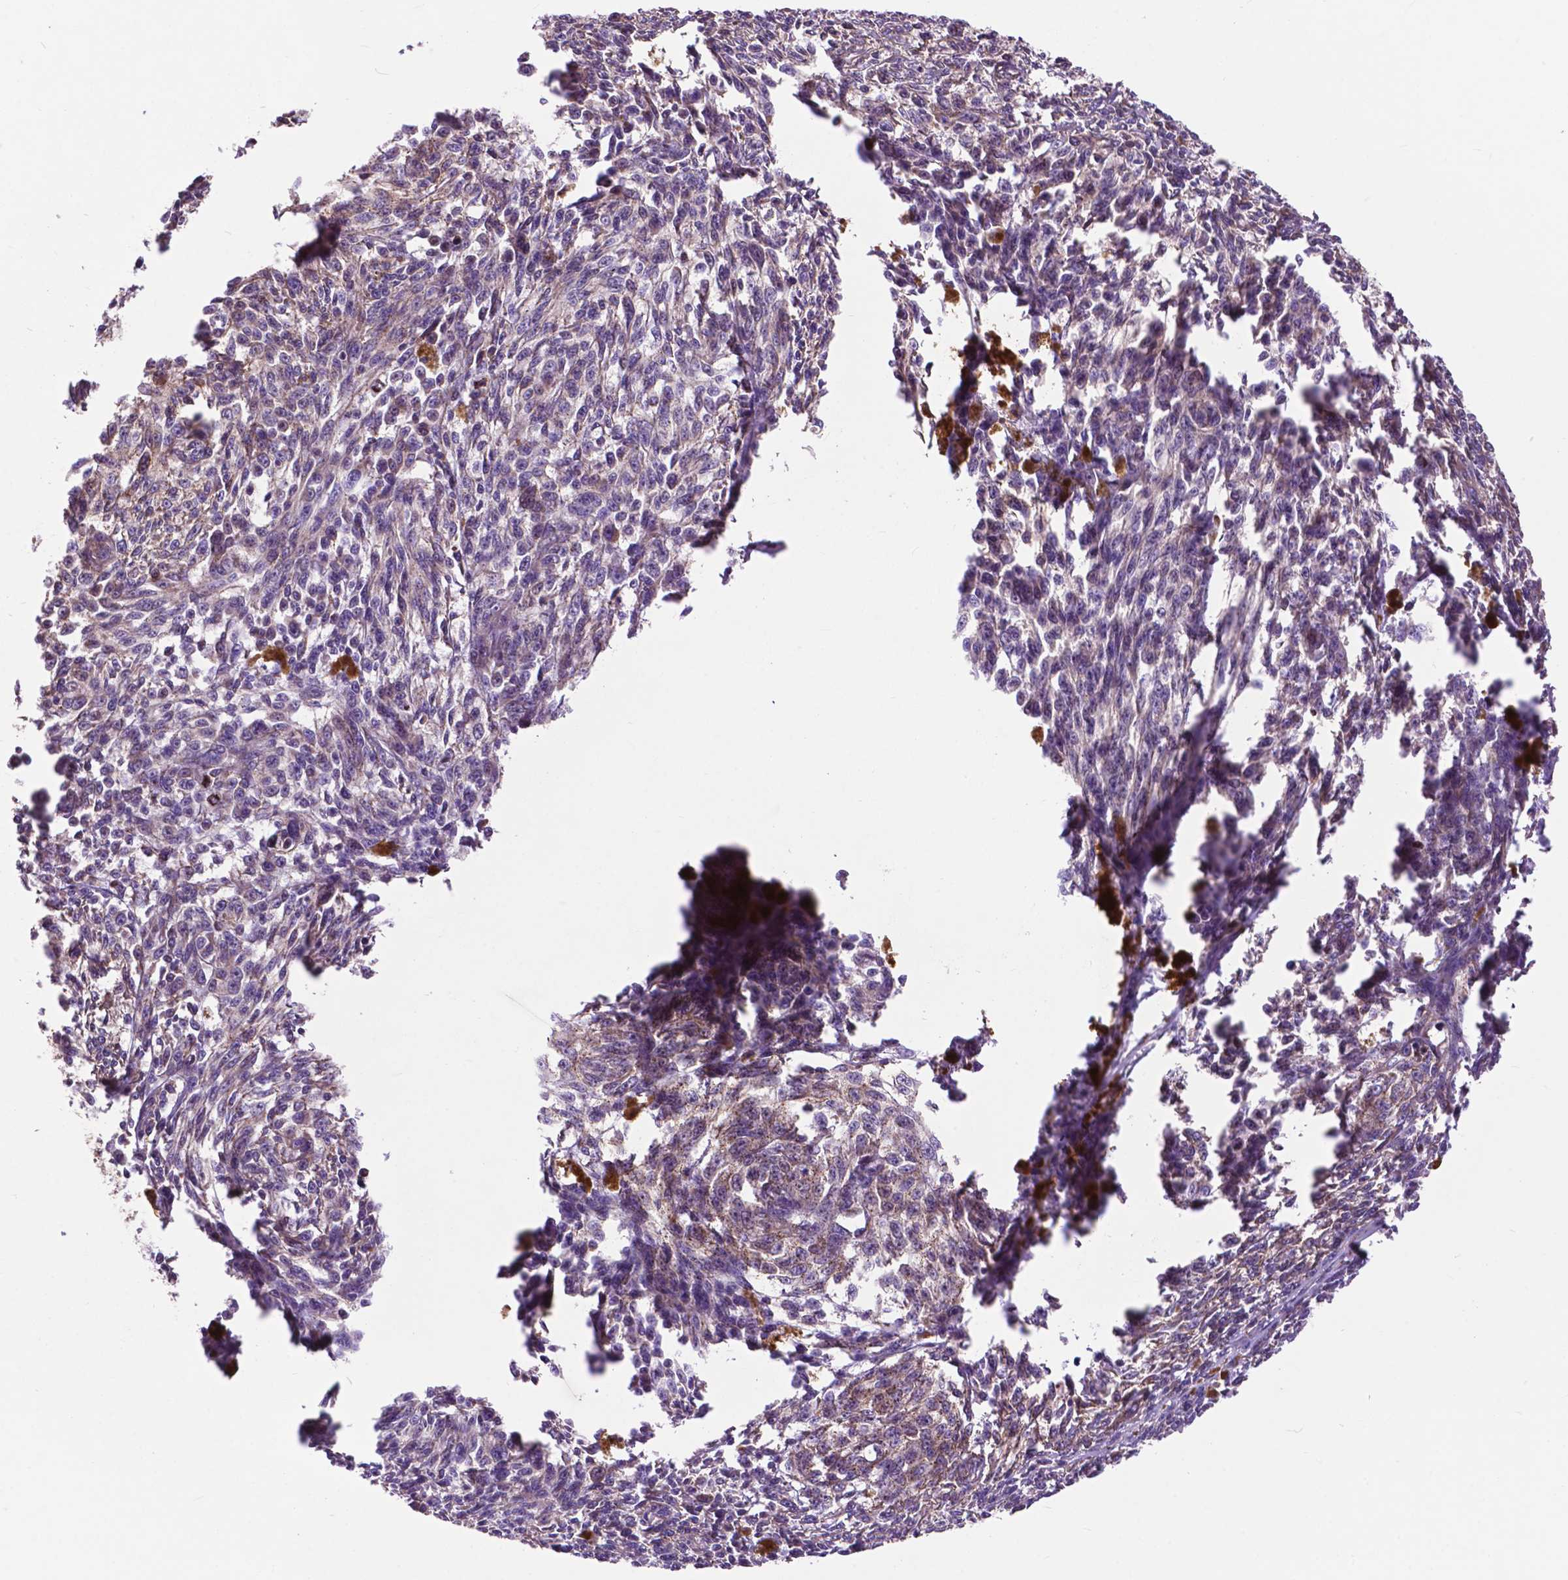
{"staining": {"intensity": "weak", "quantity": ">75%", "location": "cytoplasmic/membranous"}, "tissue": "melanoma", "cell_type": "Tumor cells", "image_type": "cancer", "snomed": [{"axis": "morphology", "description": "Malignant melanoma, NOS"}, {"axis": "topography", "description": "Skin"}], "caption": "Immunohistochemistry image of neoplastic tissue: malignant melanoma stained using immunohistochemistry (IHC) exhibits low levels of weak protein expression localized specifically in the cytoplasmic/membranous of tumor cells, appearing as a cytoplasmic/membranous brown color.", "gene": "CHMP4A", "patient": {"sex": "female", "age": 34}}